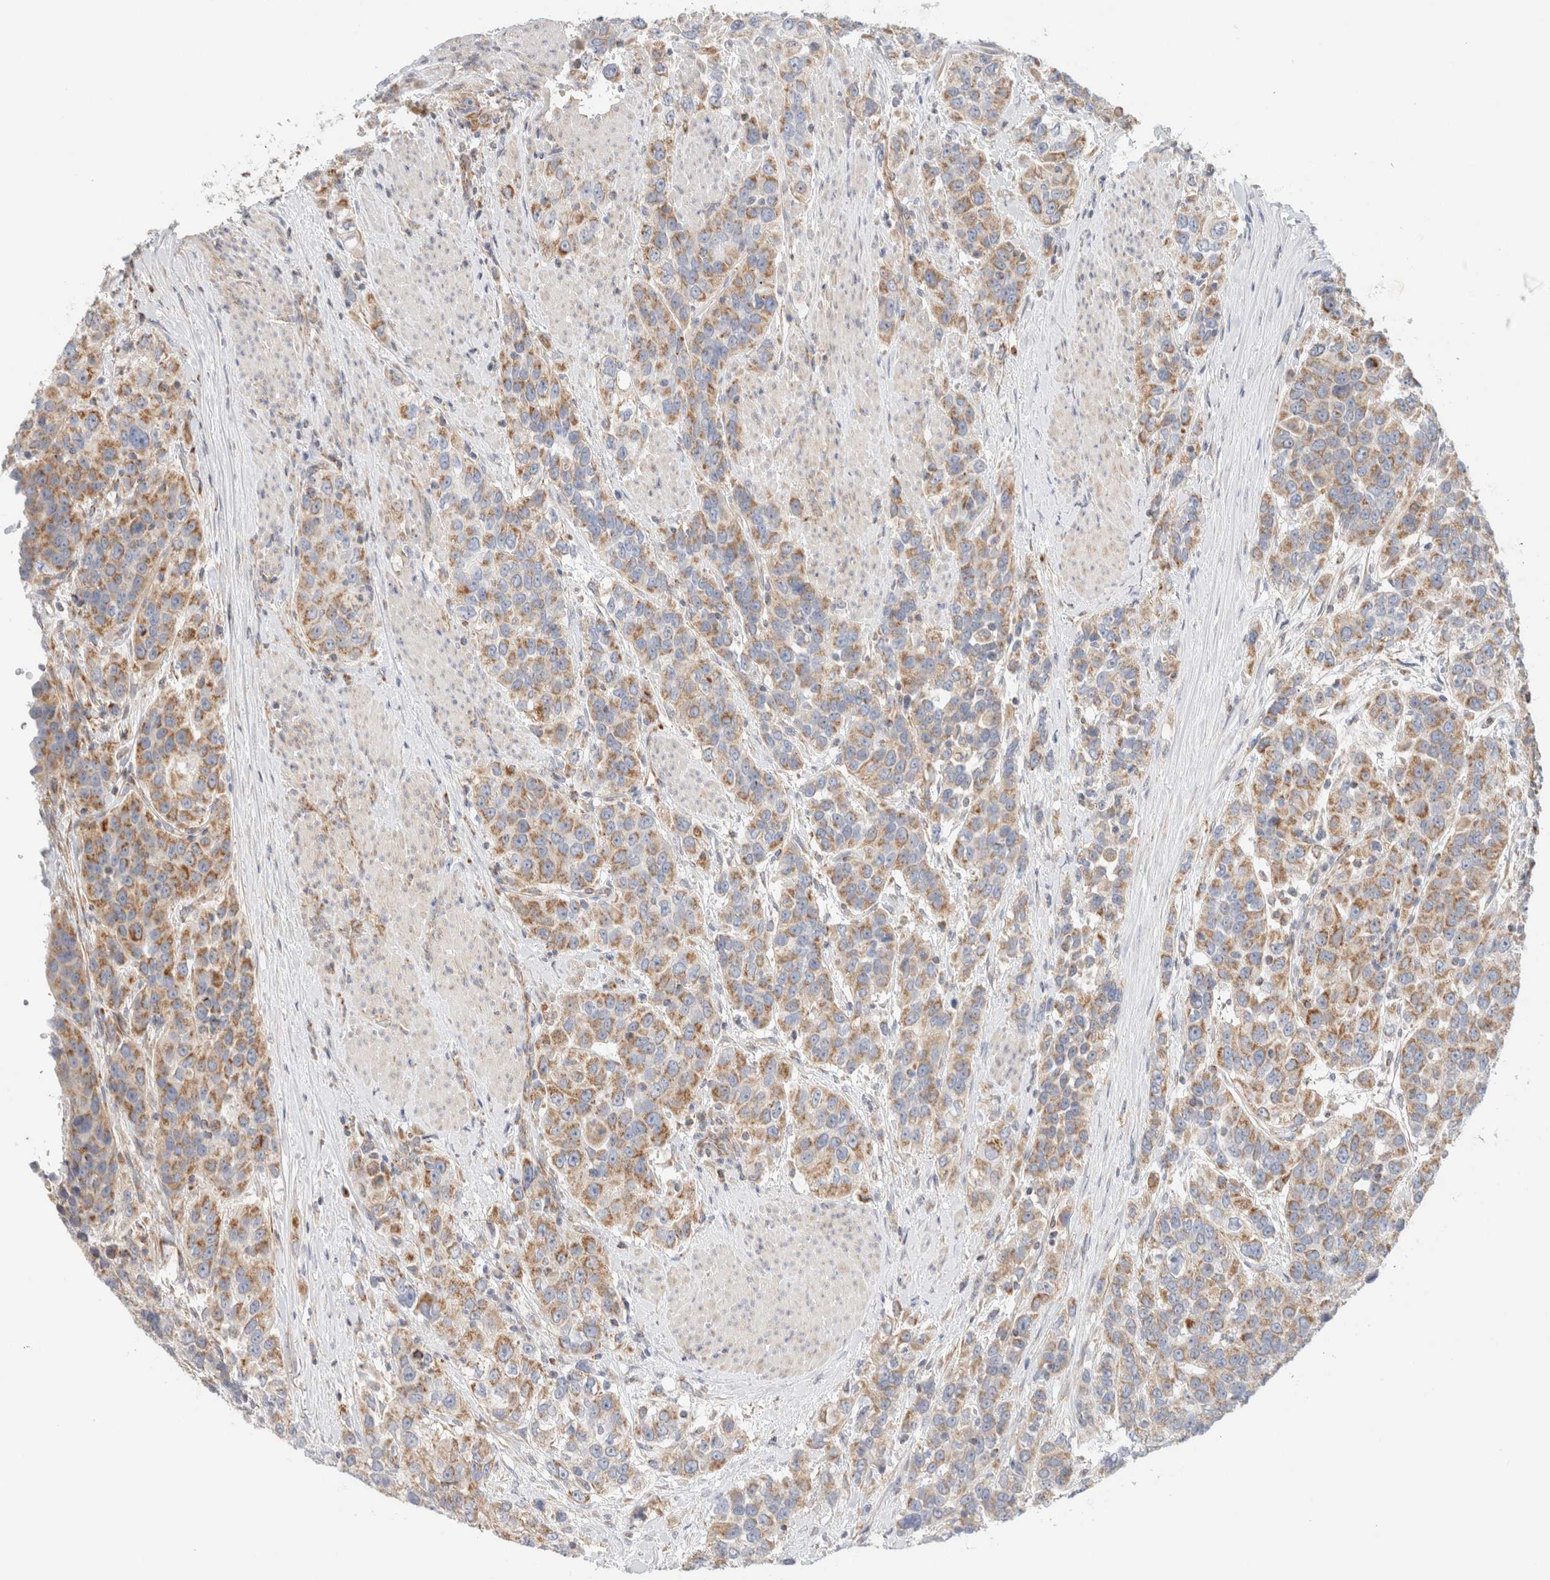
{"staining": {"intensity": "moderate", "quantity": ">75%", "location": "cytoplasmic/membranous"}, "tissue": "urothelial cancer", "cell_type": "Tumor cells", "image_type": "cancer", "snomed": [{"axis": "morphology", "description": "Urothelial carcinoma, High grade"}, {"axis": "topography", "description": "Urinary bladder"}], "caption": "A histopathology image of urothelial cancer stained for a protein exhibits moderate cytoplasmic/membranous brown staining in tumor cells.", "gene": "MRM3", "patient": {"sex": "female", "age": 80}}